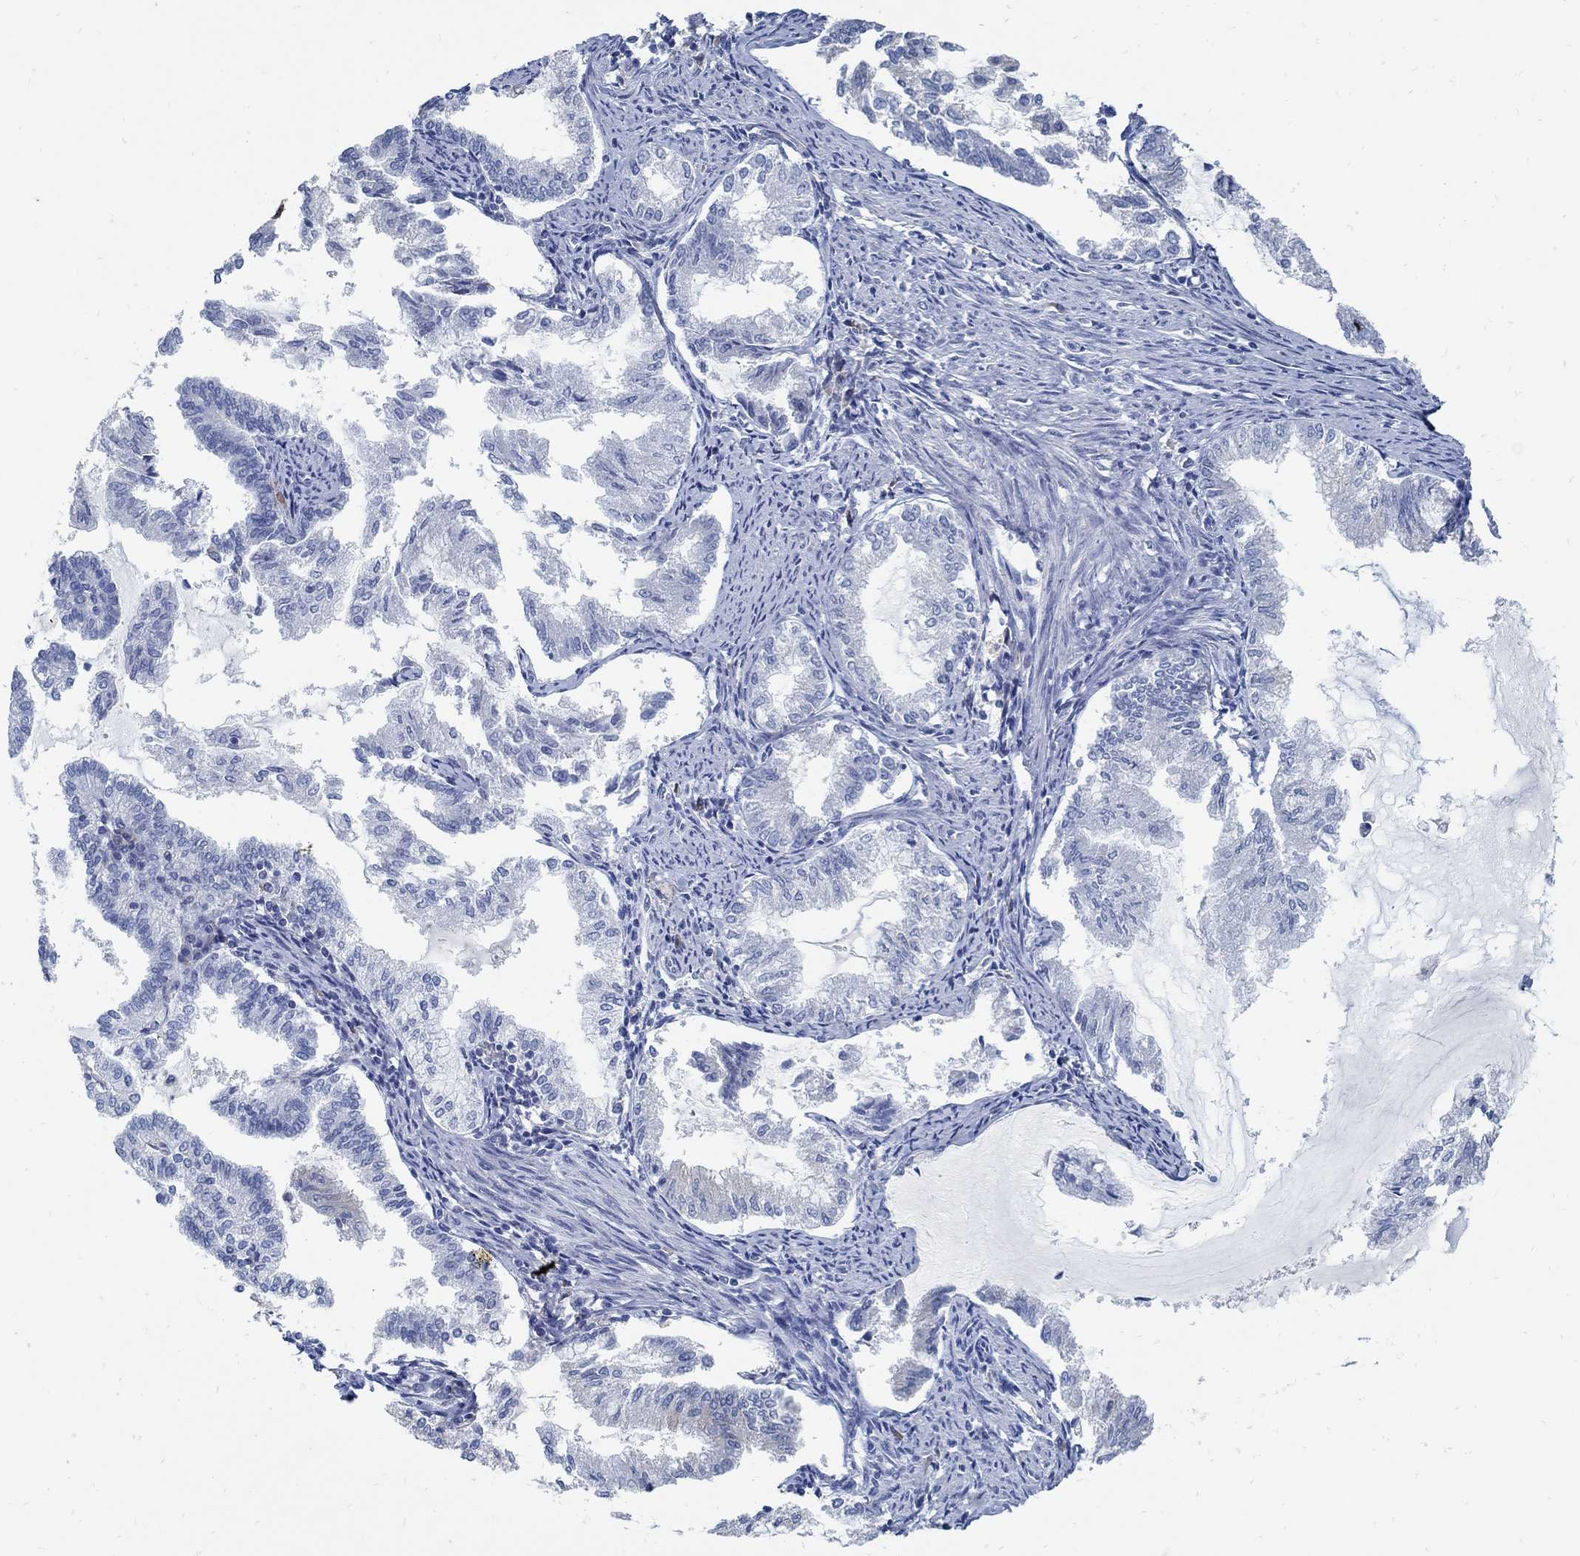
{"staining": {"intensity": "negative", "quantity": "none", "location": "none"}, "tissue": "endometrial cancer", "cell_type": "Tumor cells", "image_type": "cancer", "snomed": [{"axis": "morphology", "description": "Adenocarcinoma, NOS"}, {"axis": "topography", "description": "Endometrium"}], "caption": "Human endometrial cancer stained for a protein using IHC reveals no expression in tumor cells.", "gene": "PCDH11X", "patient": {"sex": "female", "age": 79}}